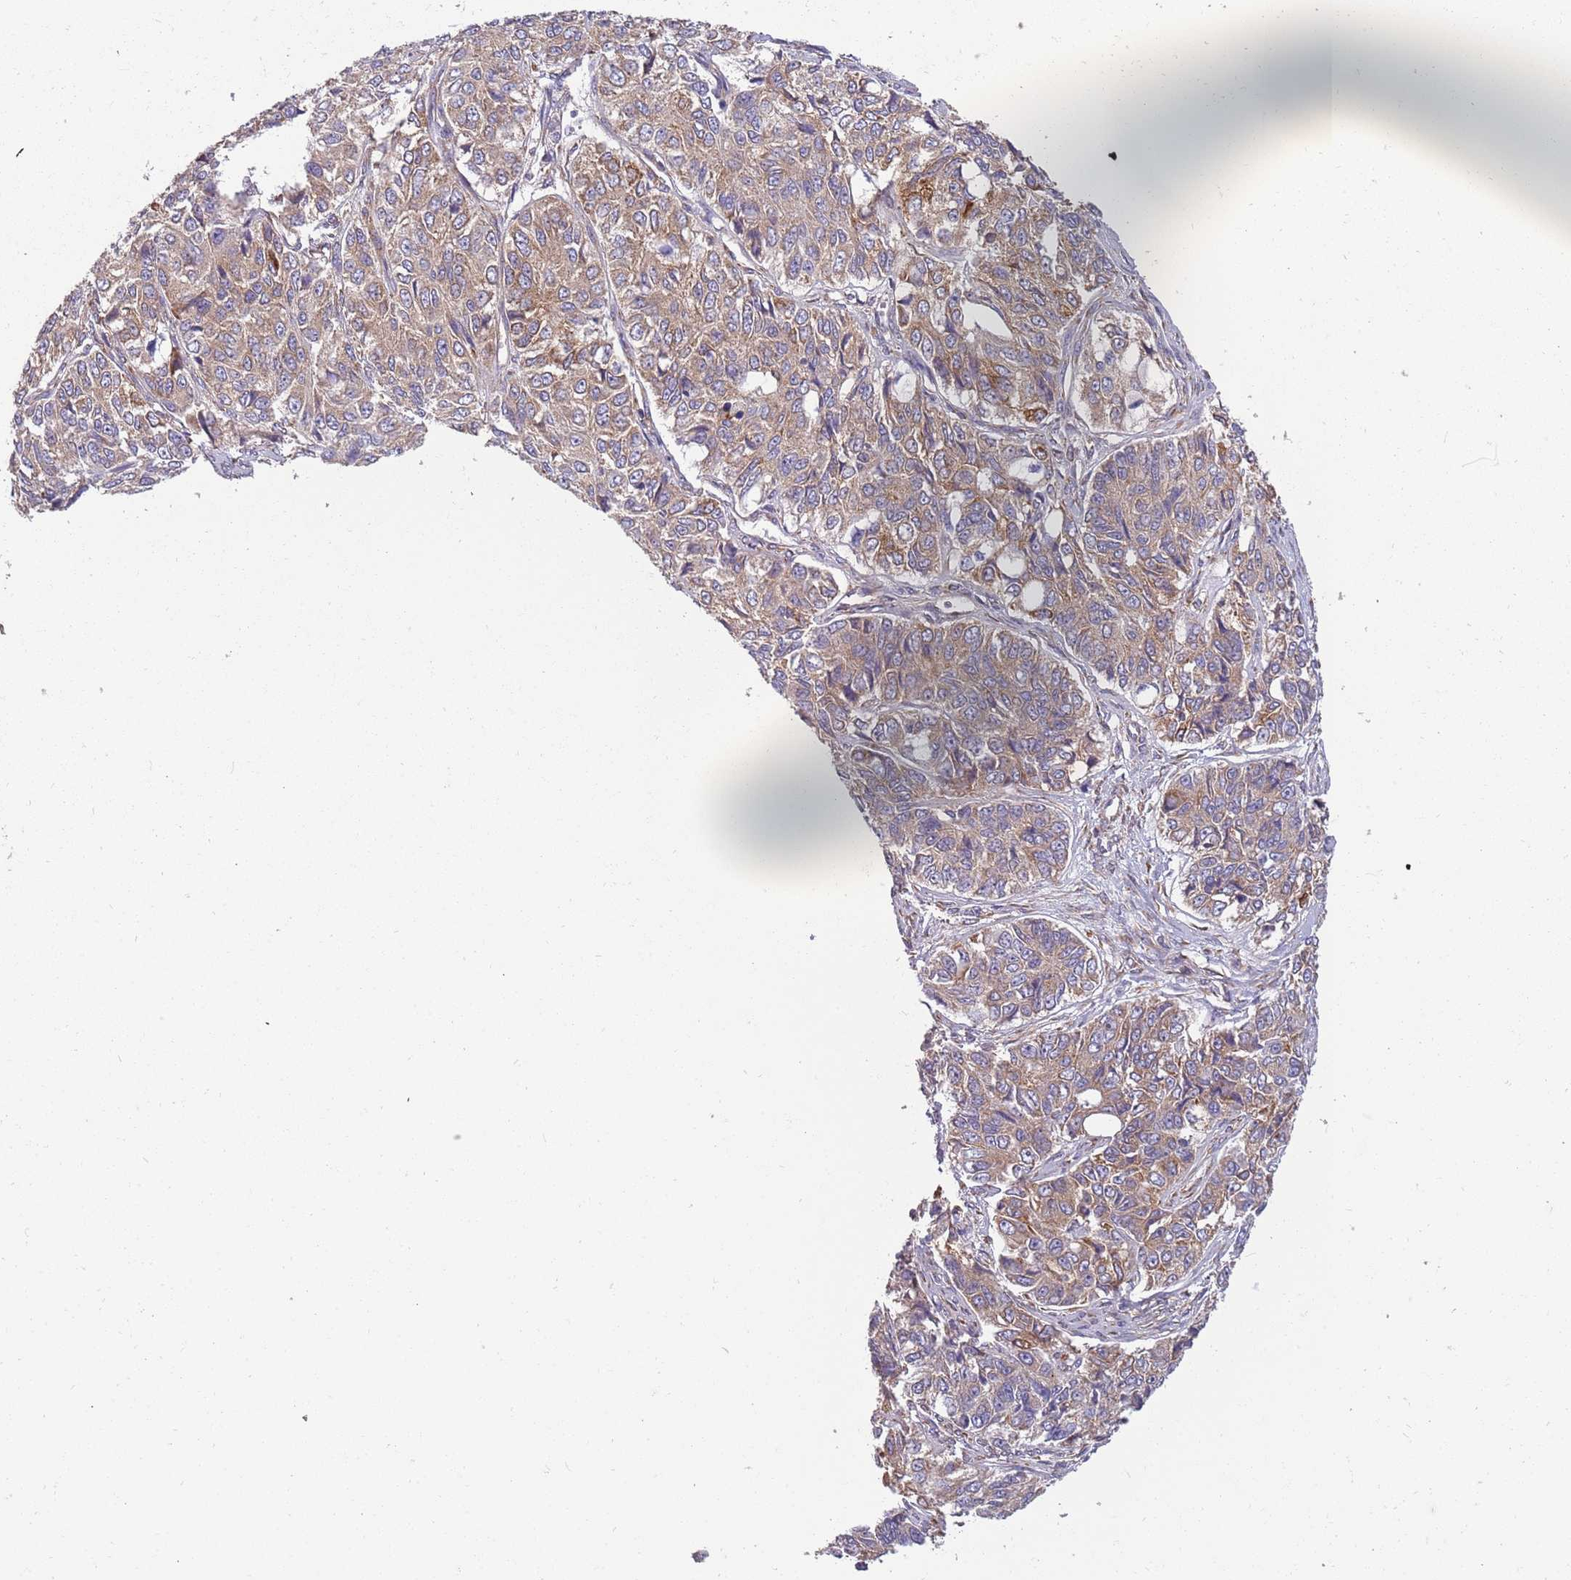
{"staining": {"intensity": "weak", "quantity": ">75%", "location": "cytoplasmic/membranous"}, "tissue": "ovarian cancer", "cell_type": "Tumor cells", "image_type": "cancer", "snomed": [{"axis": "morphology", "description": "Carcinoma, endometroid"}, {"axis": "topography", "description": "Ovary"}], "caption": "DAB immunohistochemical staining of ovarian cancer (endometroid carcinoma) exhibits weak cytoplasmic/membranous protein staining in approximately >75% of tumor cells.", "gene": "ARMCX6", "patient": {"sex": "female", "age": 51}}